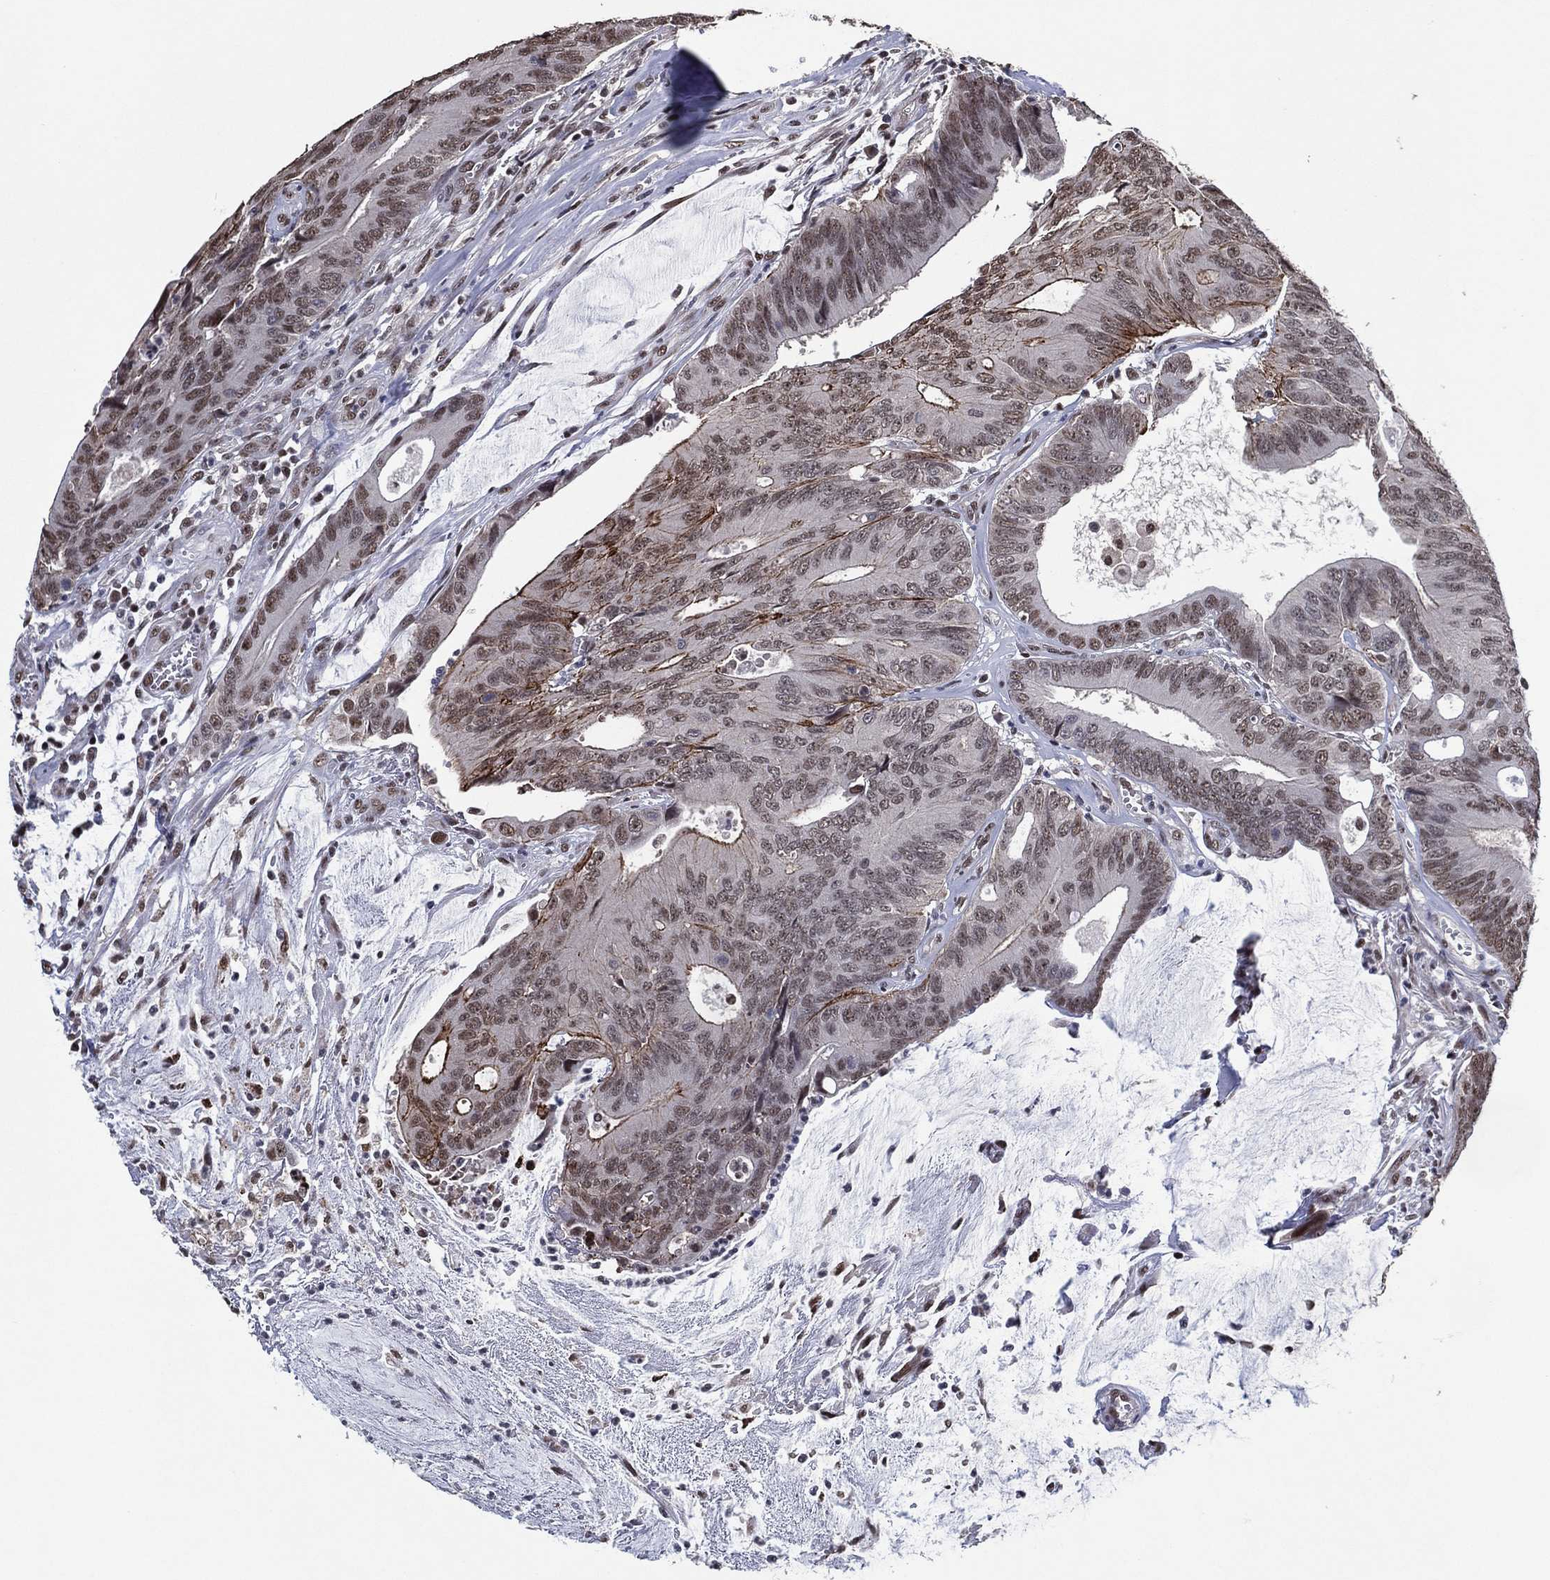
{"staining": {"intensity": "moderate", "quantity": "<25%", "location": "cytoplasmic/membranous,nuclear"}, "tissue": "colorectal cancer", "cell_type": "Tumor cells", "image_type": "cancer", "snomed": [{"axis": "morphology", "description": "Normal tissue, NOS"}, {"axis": "morphology", "description": "Adenocarcinoma, NOS"}, {"axis": "topography", "description": "Colon"}], "caption": "Colorectal cancer (adenocarcinoma) stained for a protein (brown) exhibits moderate cytoplasmic/membranous and nuclear positive expression in about <25% of tumor cells.", "gene": "ZBTB42", "patient": {"sex": "male", "age": 65}}